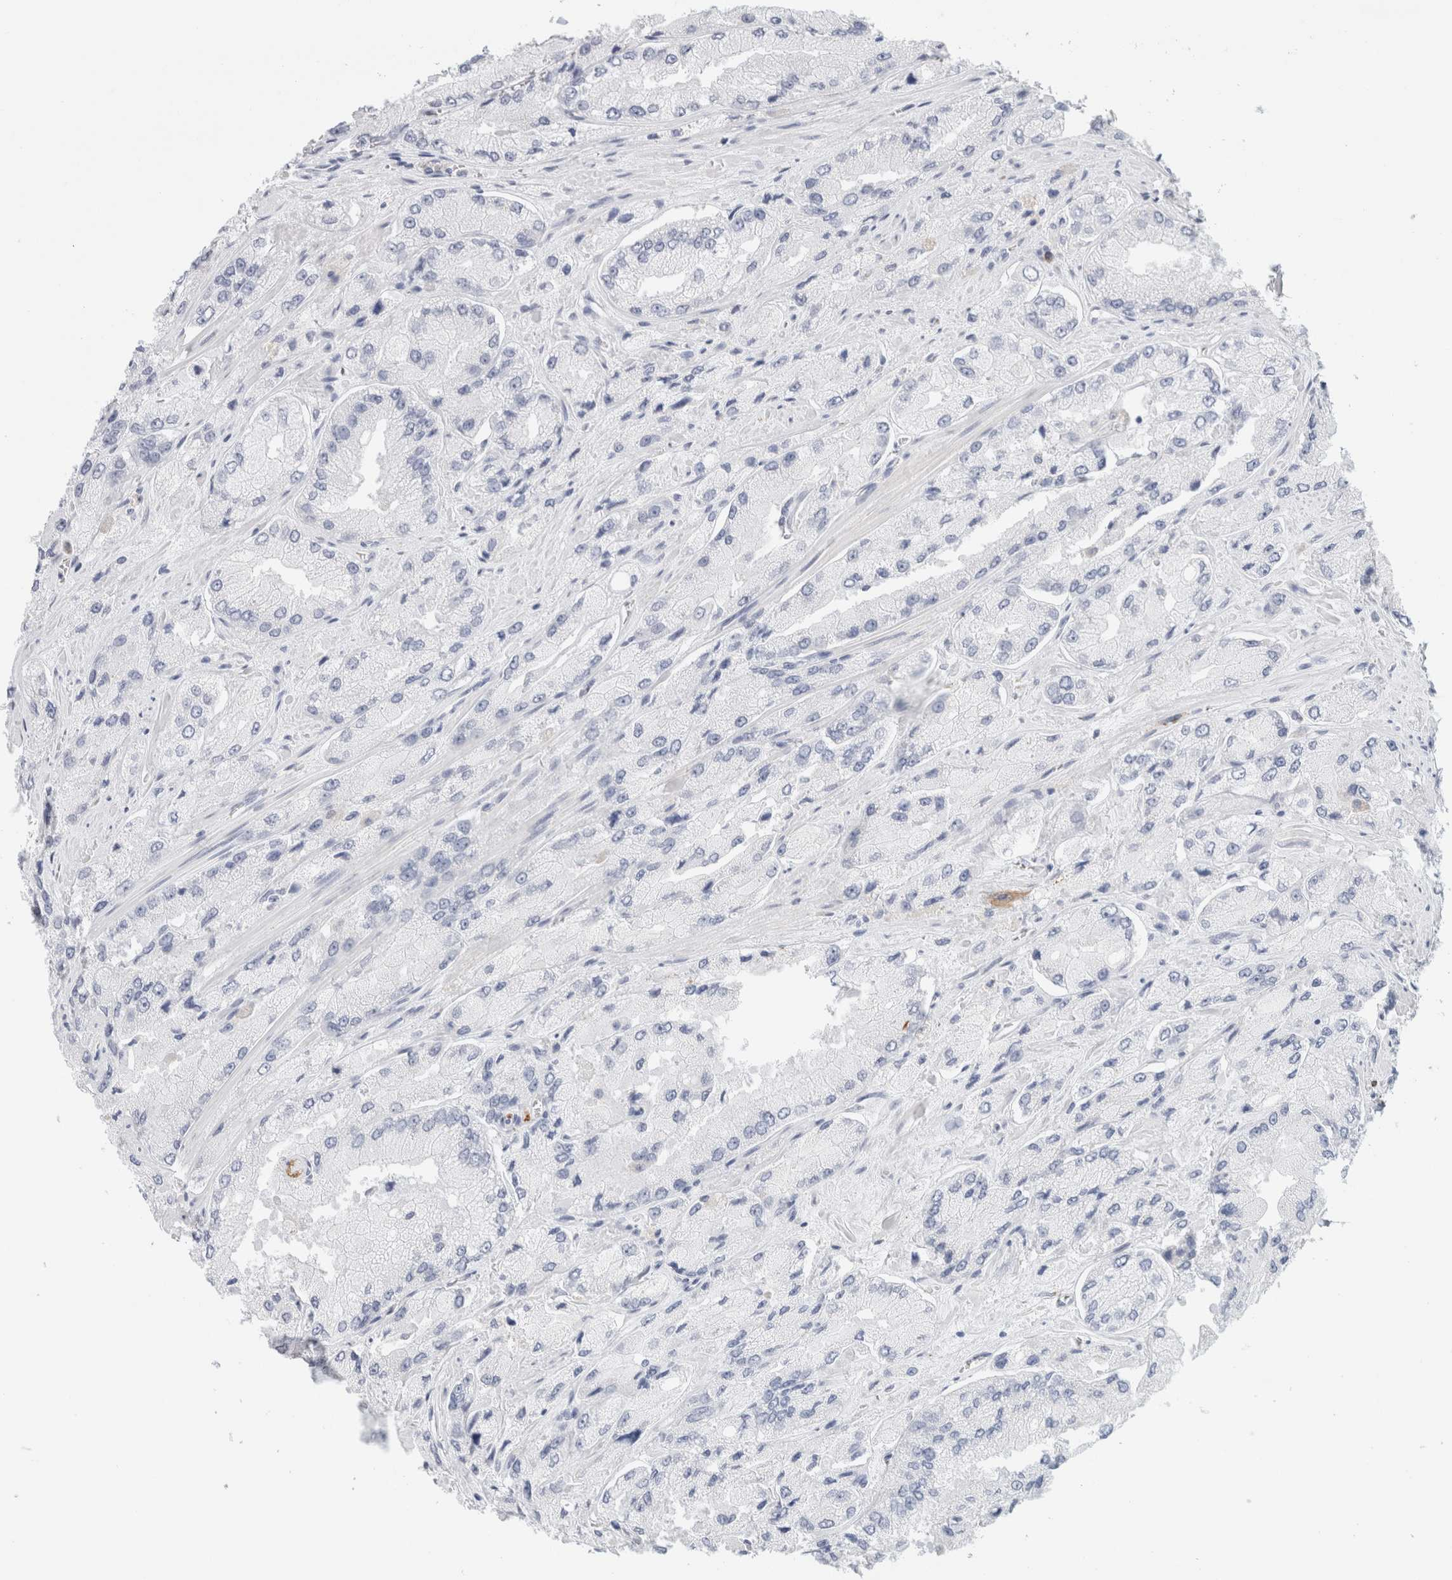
{"staining": {"intensity": "negative", "quantity": "none", "location": "none"}, "tissue": "prostate cancer", "cell_type": "Tumor cells", "image_type": "cancer", "snomed": [{"axis": "morphology", "description": "Adenocarcinoma, High grade"}, {"axis": "topography", "description": "Prostate"}], "caption": "There is no significant staining in tumor cells of high-grade adenocarcinoma (prostate). The staining is performed using DAB brown chromogen with nuclei counter-stained in using hematoxylin.", "gene": "RTN4", "patient": {"sex": "male", "age": 58}}